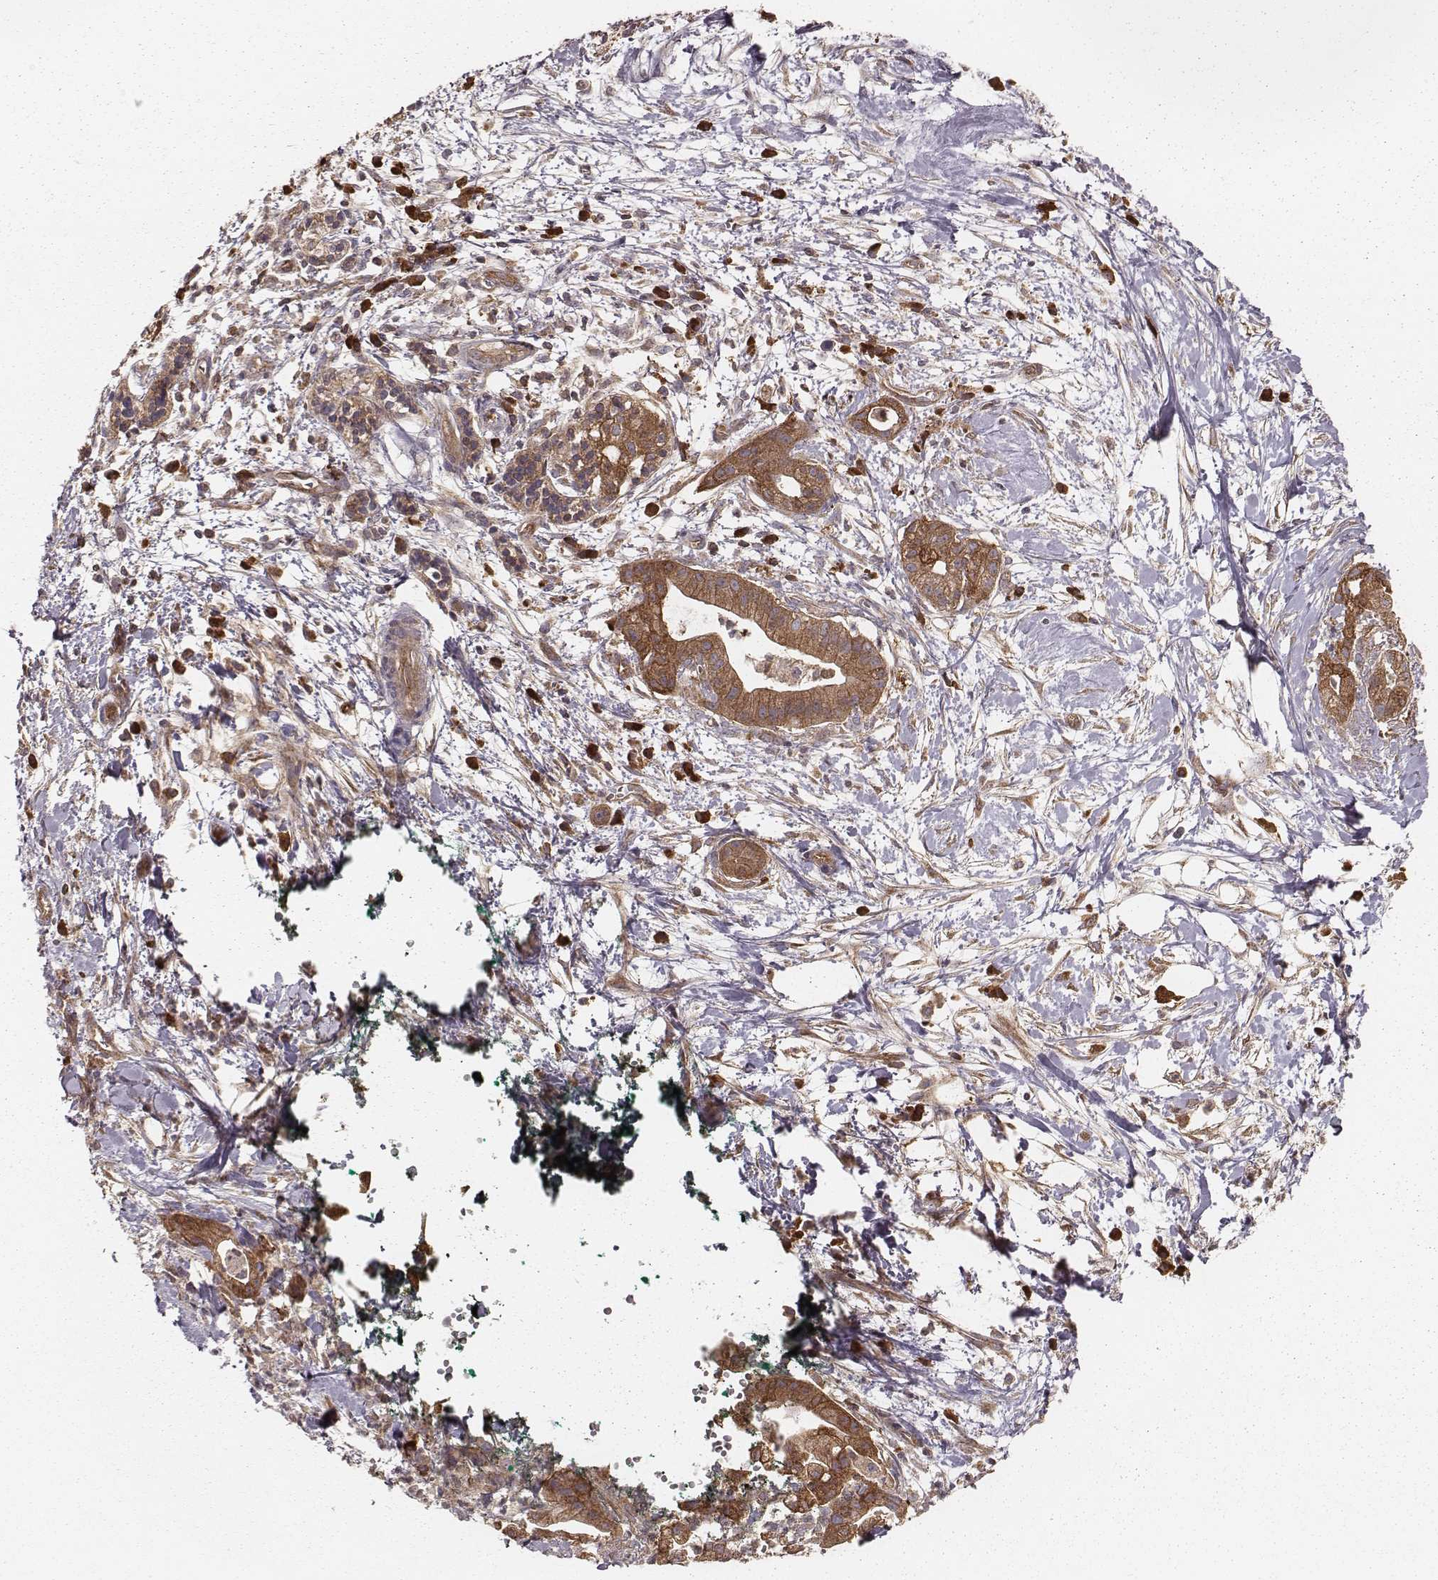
{"staining": {"intensity": "moderate", "quantity": ">75%", "location": "cytoplasmic/membranous"}, "tissue": "pancreatic cancer", "cell_type": "Tumor cells", "image_type": "cancer", "snomed": [{"axis": "morphology", "description": "Normal tissue, NOS"}, {"axis": "morphology", "description": "Adenocarcinoma, NOS"}, {"axis": "topography", "description": "Lymph node"}, {"axis": "topography", "description": "Pancreas"}], "caption": "Protein staining of adenocarcinoma (pancreatic) tissue reveals moderate cytoplasmic/membranous staining in about >75% of tumor cells. (Stains: DAB in brown, nuclei in blue, Microscopy: brightfield microscopy at high magnification).", "gene": "CARS1", "patient": {"sex": "female", "age": 58}}